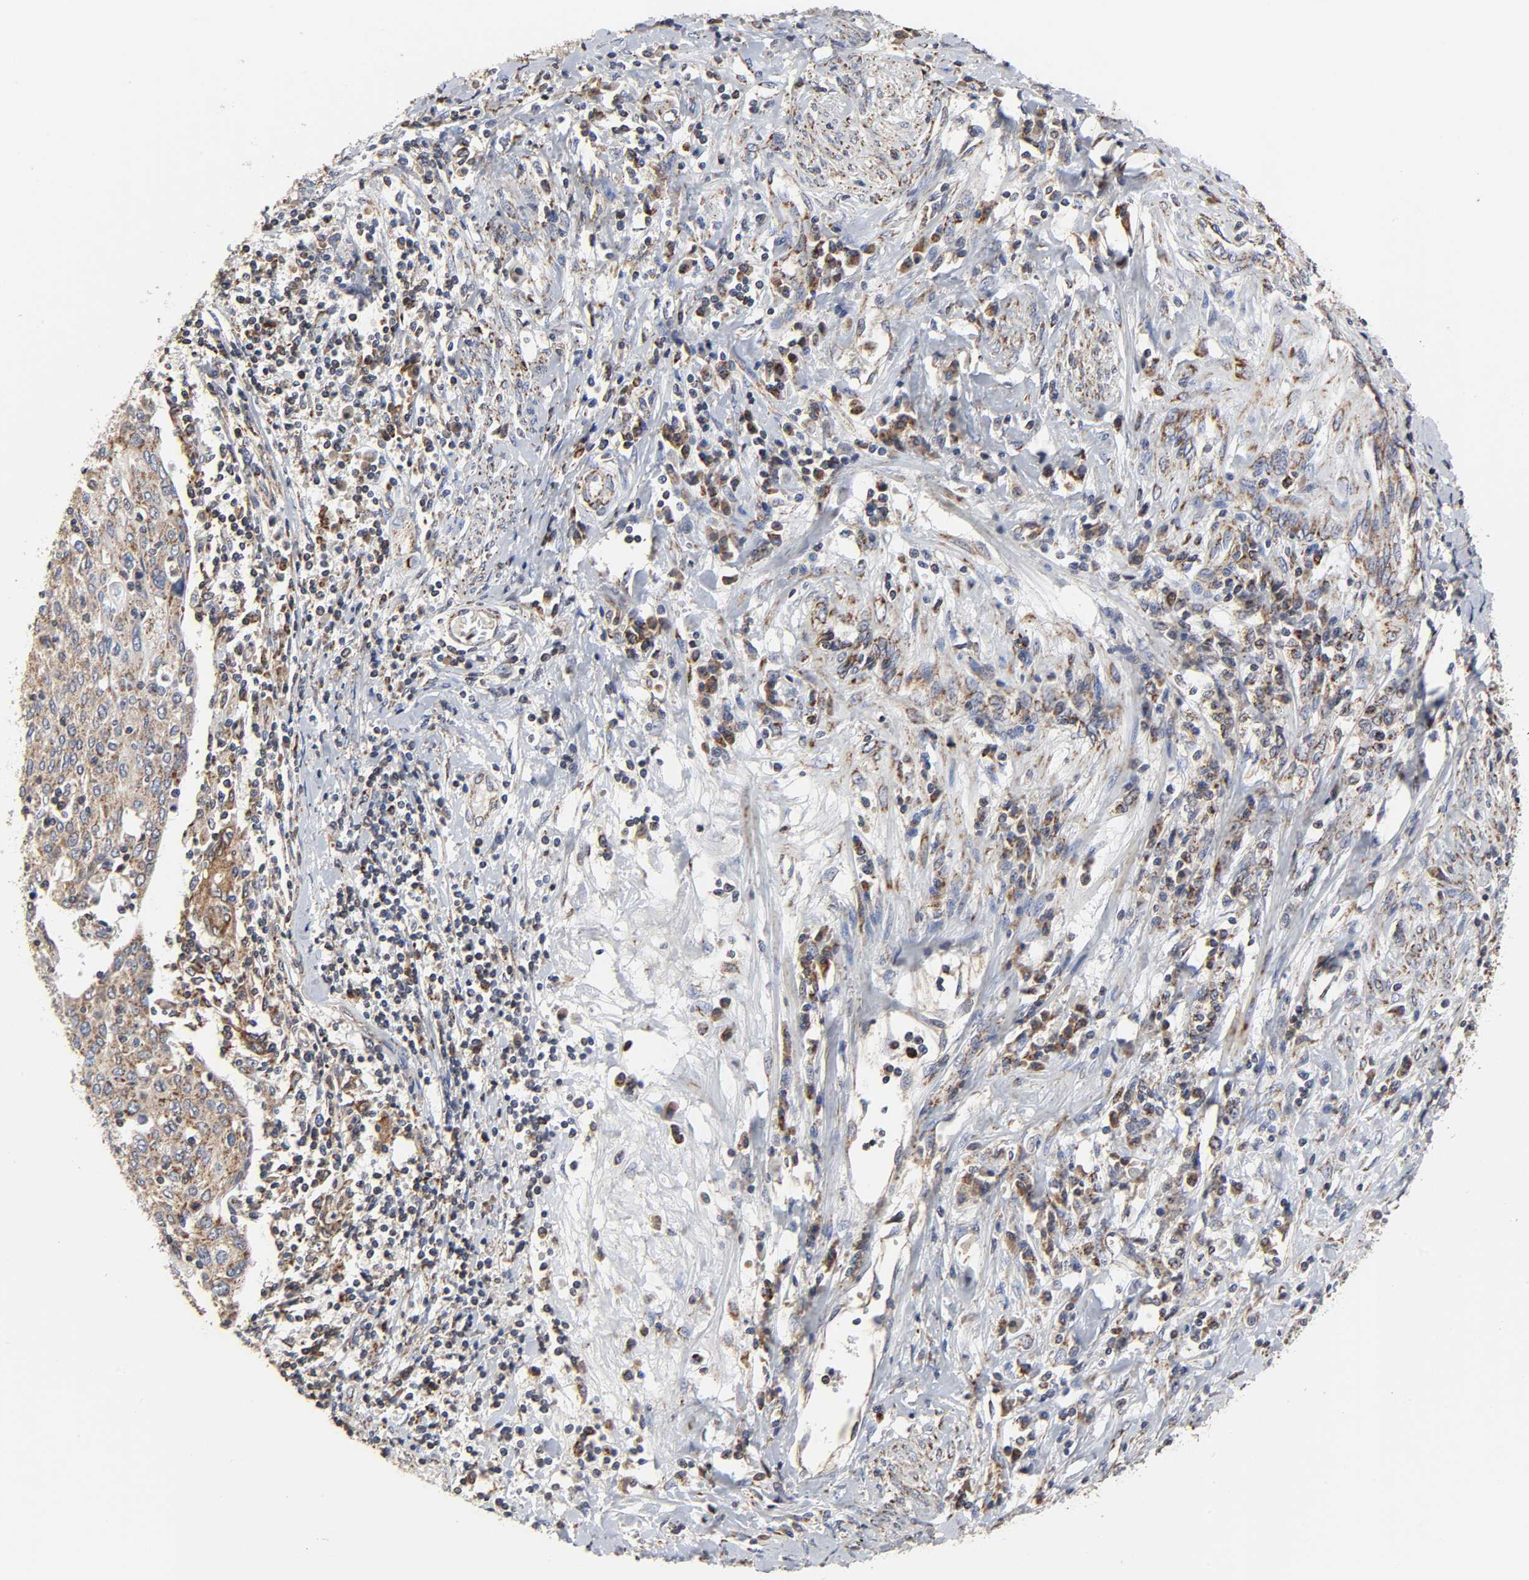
{"staining": {"intensity": "moderate", "quantity": ">75%", "location": "cytoplasmic/membranous"}, "tissue": "cervical cancer", "cell_type": "Tumor cells", "image_type": "cancer", "snomed": [{"axis": "morphology", "description": "Squamous cell carcinoma, NOS"}, {"axis": "topography", "description": "Cervix"}], "caption": "This photomicrograph demonstrates immunohistochemistry (IHC) staining of human cervical squamous cell carcinoma, with medium moderate cytoplasmic/membranous staining in about >75% of tumor cells.", "gene": "COX6B1", "patient": {"sex": "female", "age": 40}}